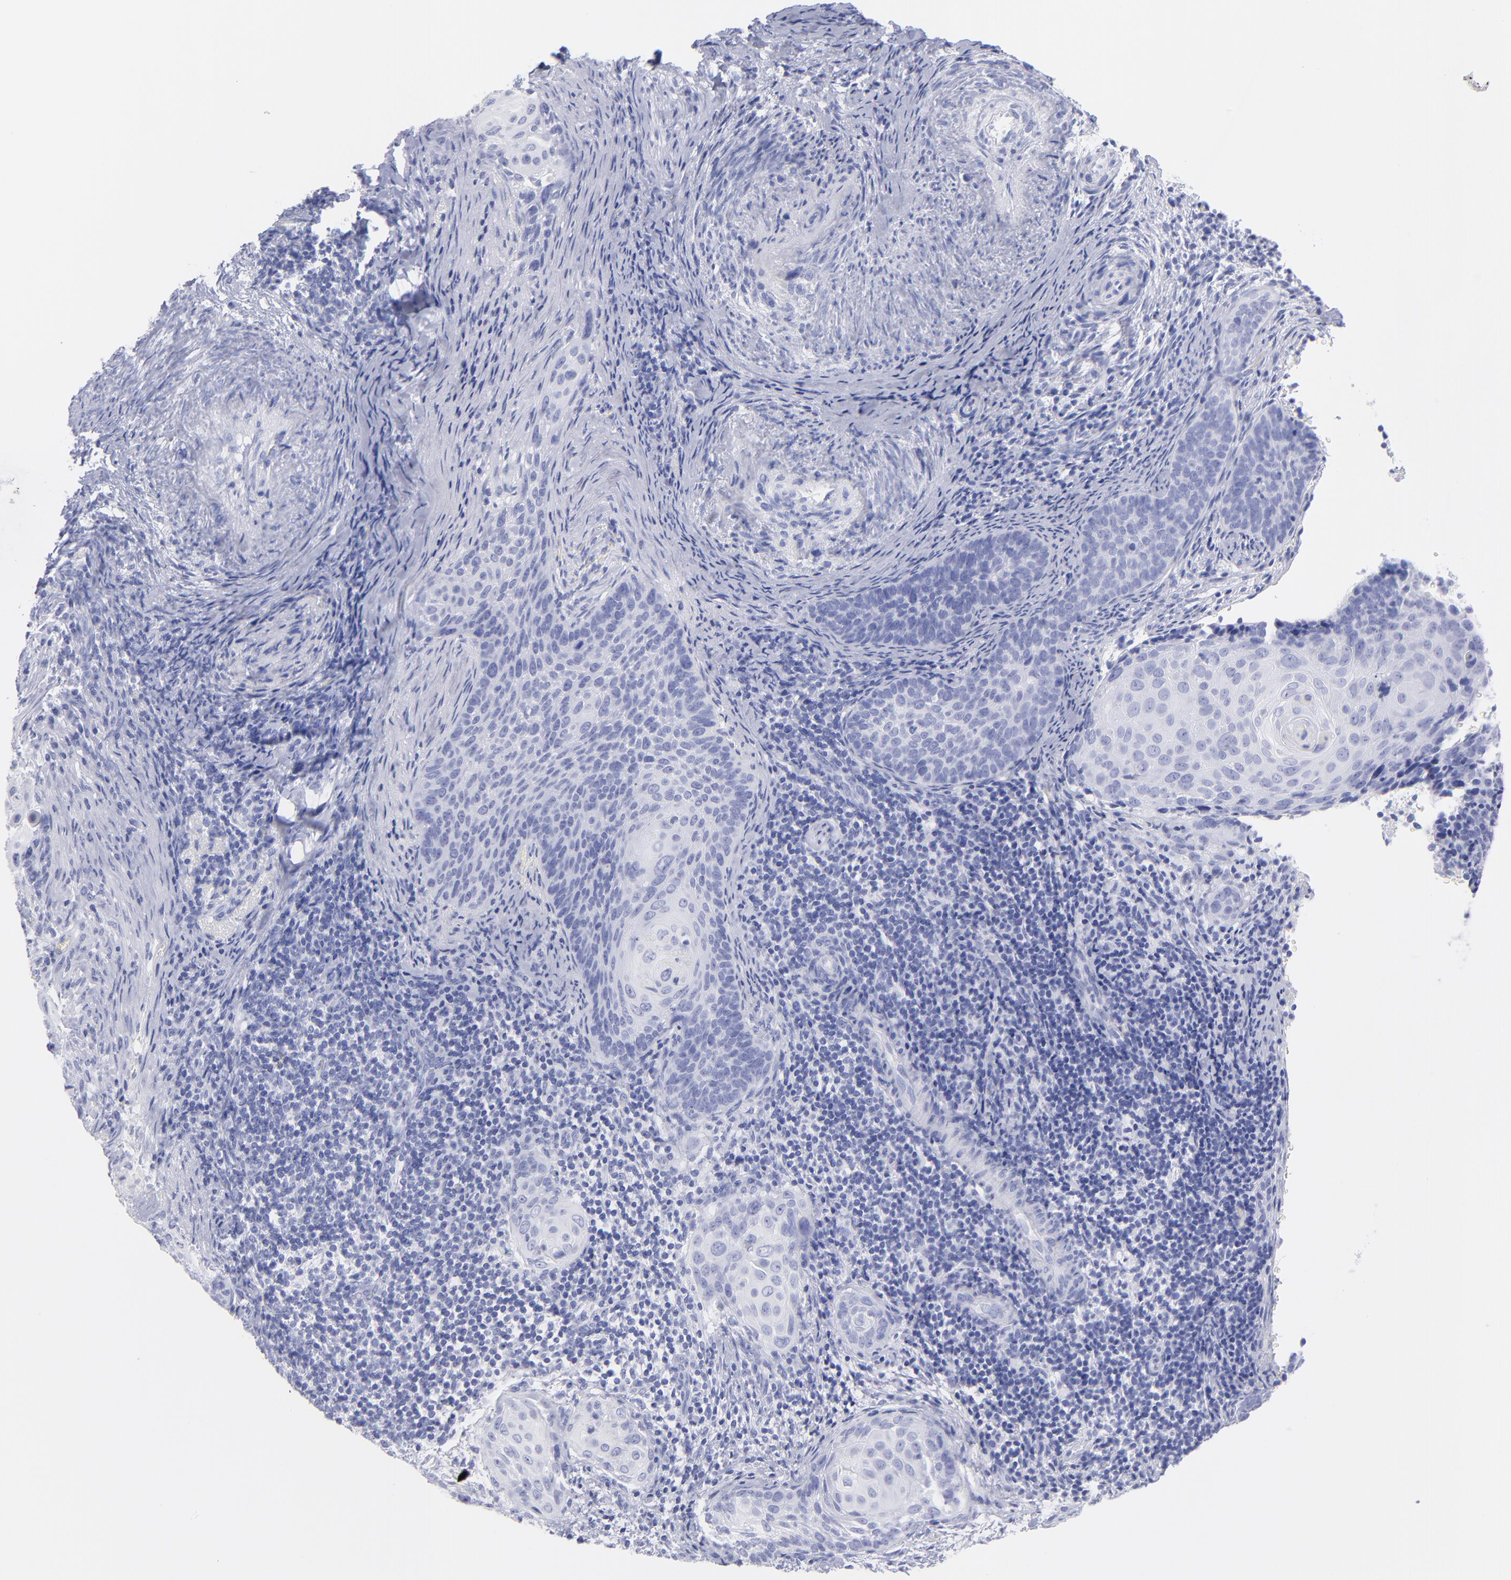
{"staining": {"intensity": "negative", "quantity": "none", "location": "none"}, "tissue": "cervical cancer", "cell_type": "Tumor cells", "image_type": "cancer", "snomed": [{"axis": "morphology", "description": "Squamous cell carcinoma, NOS"}, {"axis": "topography", "description": "Cervix"}], "caption": "High power microscopy image of an immunohistochemistry histopathology image of cervical cancer (squamous cell carcinoma), revealing no significant expression in tumor cells.", "gene": "F13B", "patient": {"sex": "female", "age": 33}}